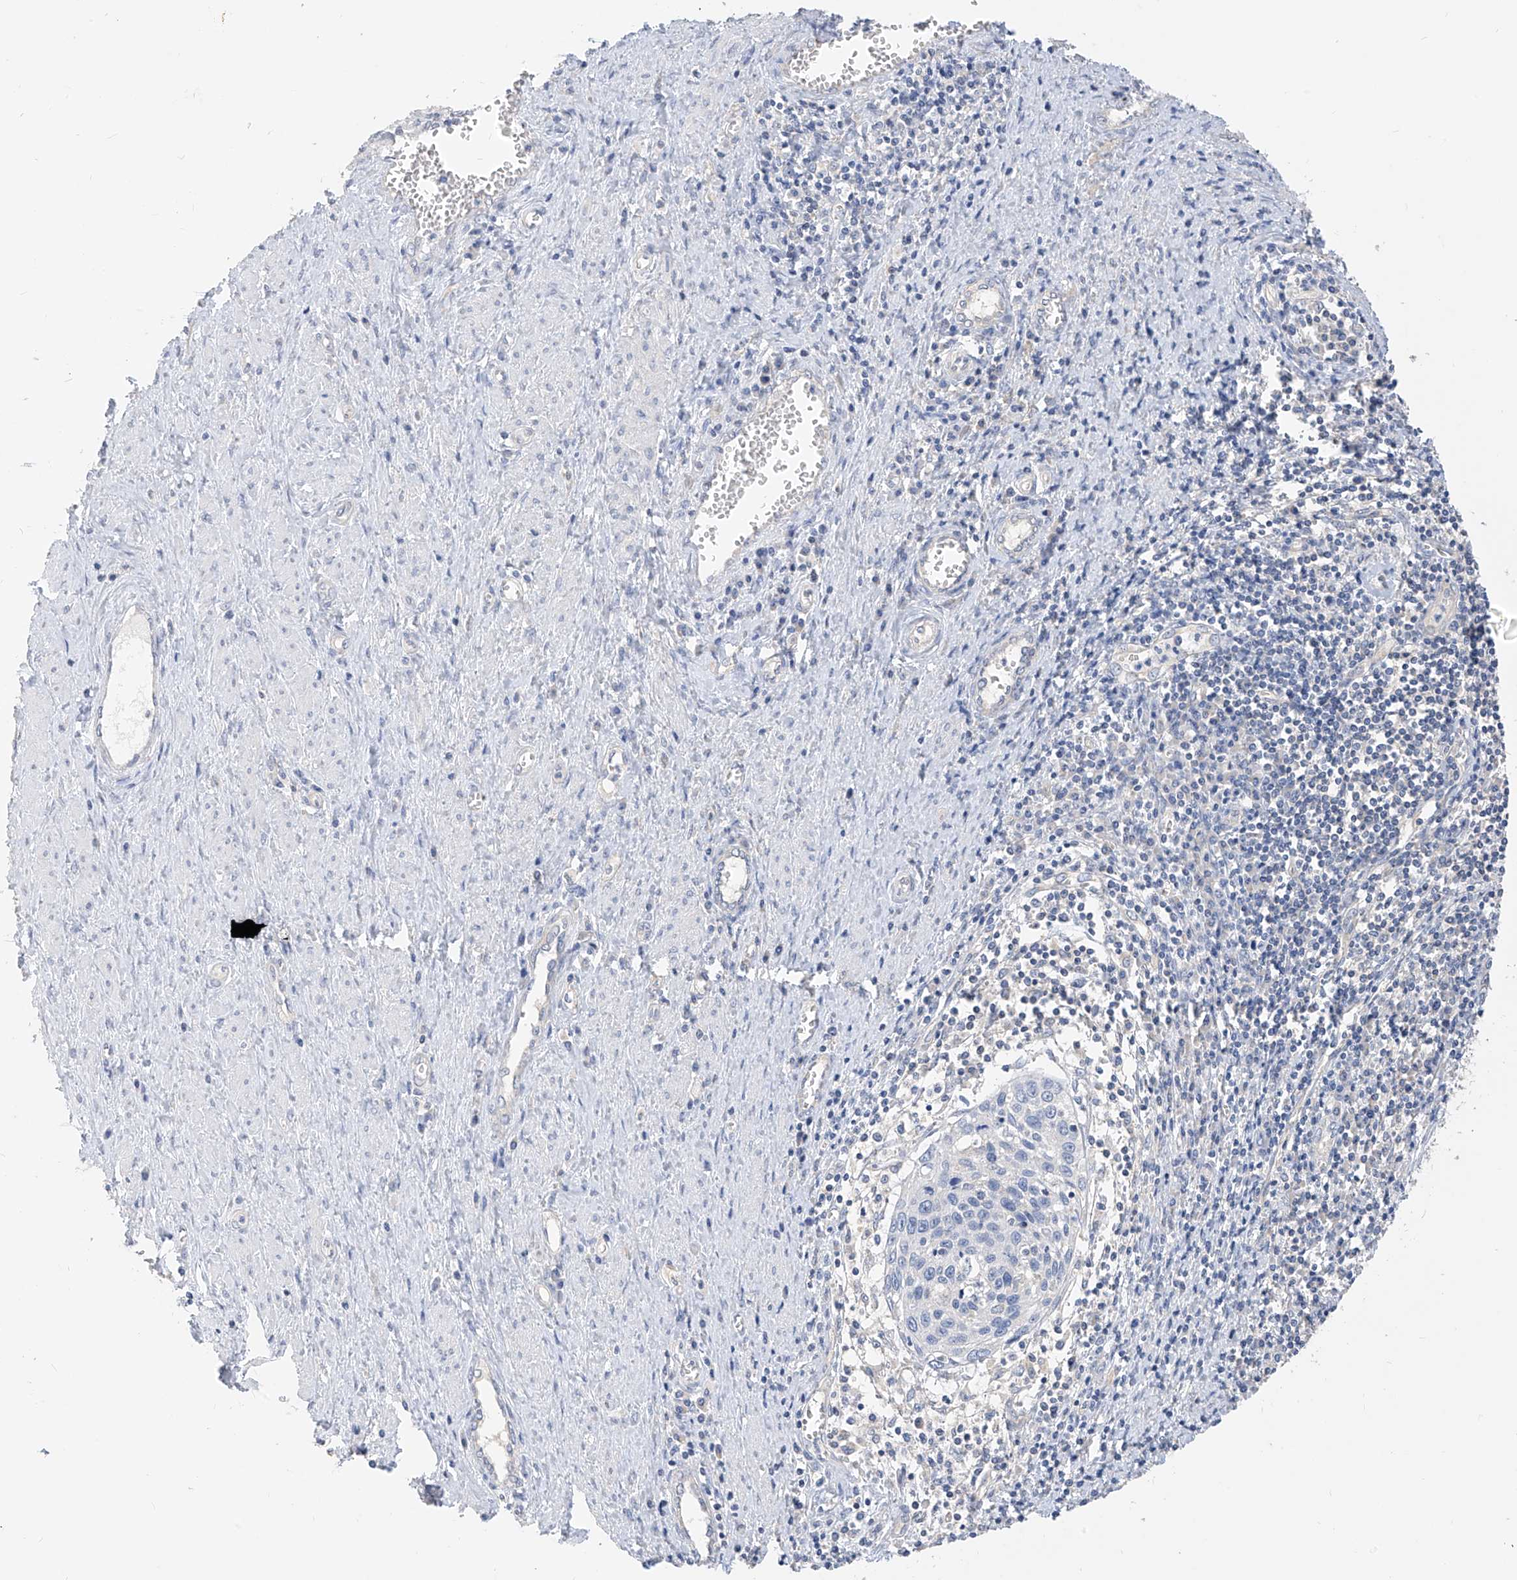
{"staining": {"intensity": "negative", "quantity": "none", "location": "none"}, "tissue": "cervical cancer", "cell_type": "Tumor cells", "image_type": "cancer", "snomed": [{"axis": "morphology", "description": "Squamous cell carcinoma, NOS"}, {"axis": "topography", "description": "Cervix"}], "caption": "DAB immunohistochemical staining of cervical cancer reveals no significant positivity in tumor cells. The staining is performed using DAB brown chromogen with nuclei counter-stained in using hematoxylin.", "gene": "ZZEF1", "patient": {"sex": "female", "age": 32}}